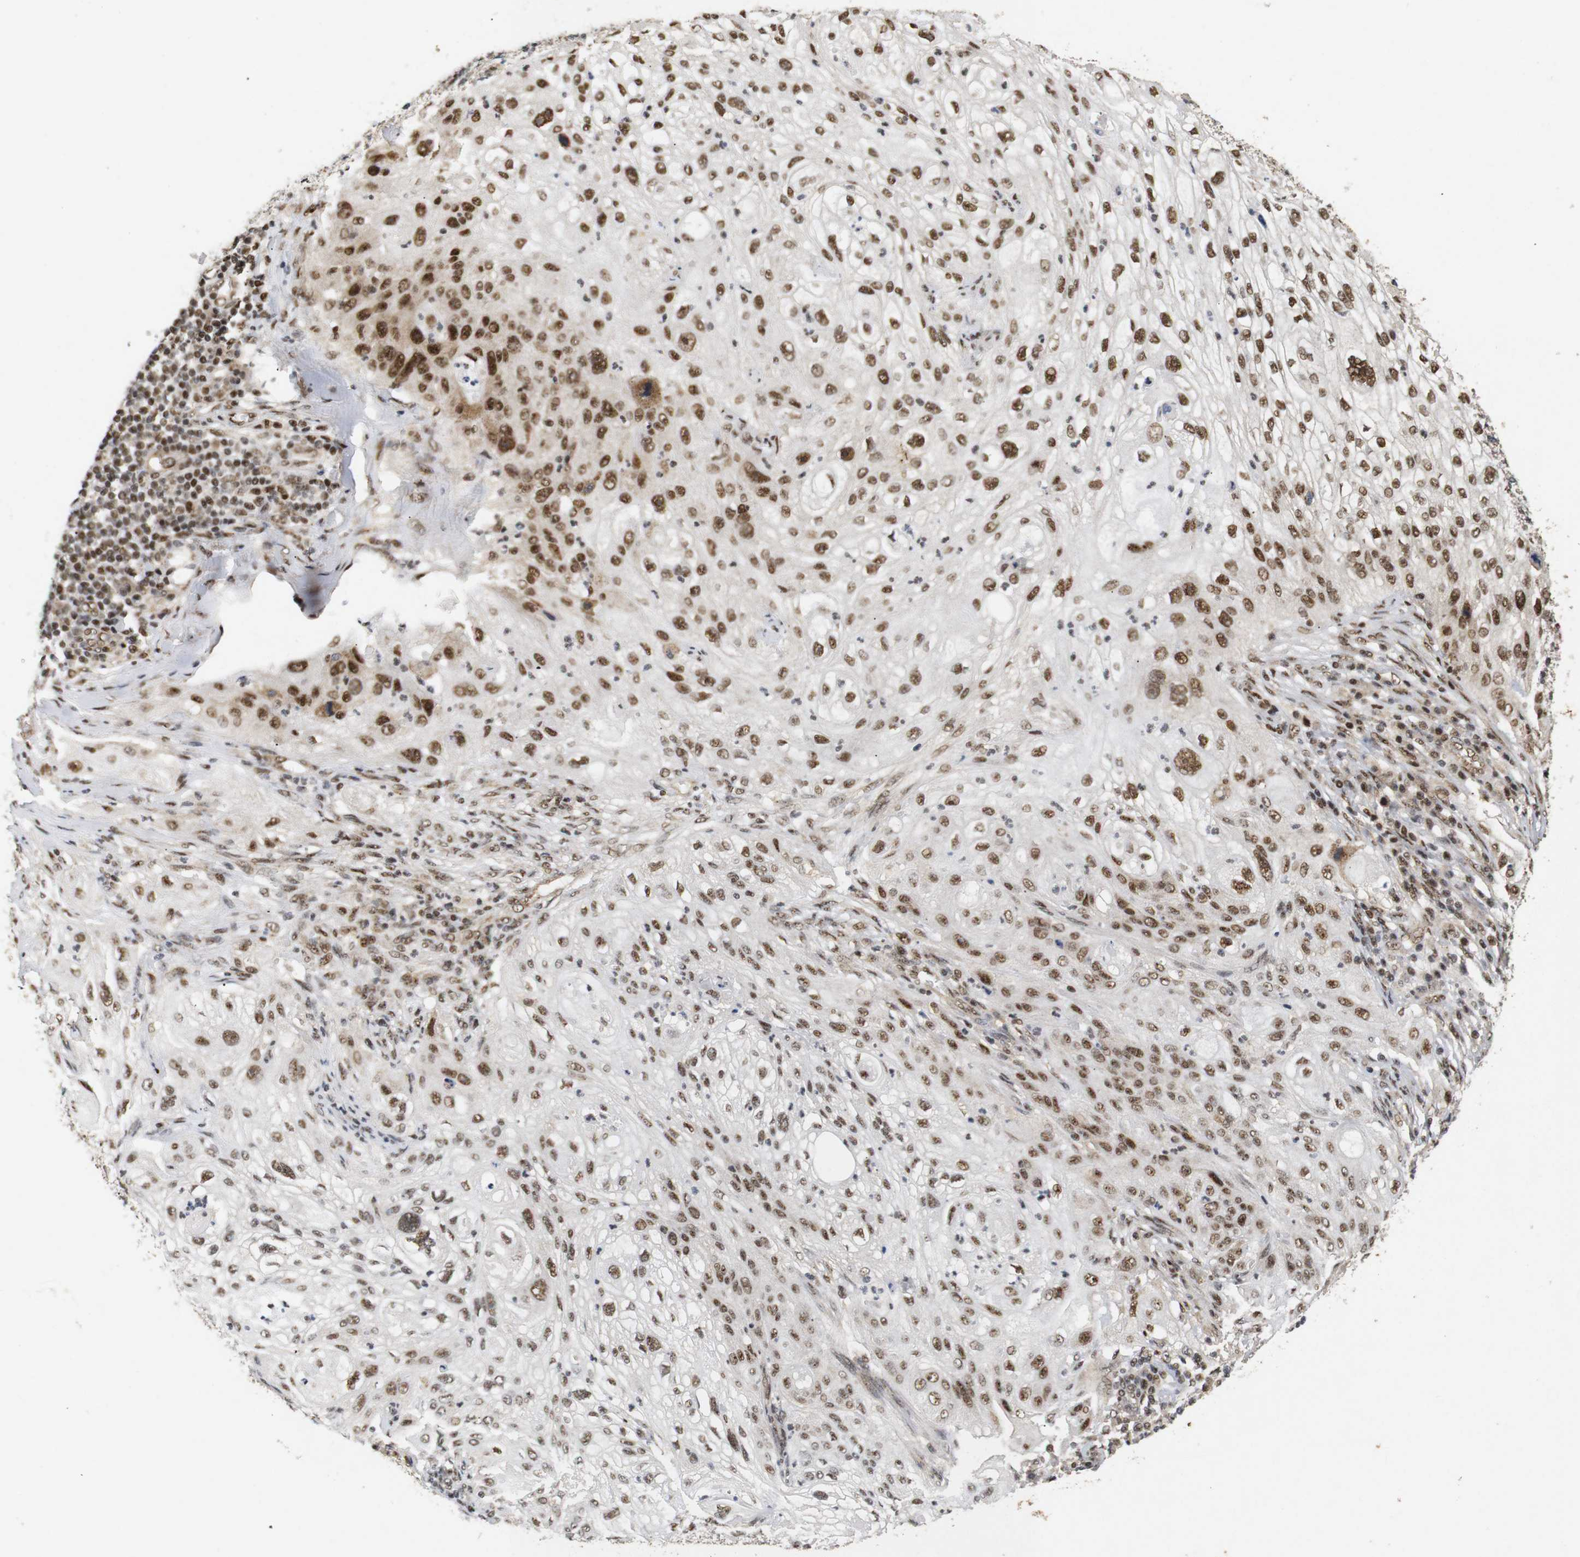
{"staining": {"intensity": "moderate", "quantity": ">75%", "location": "cytoplasmic/membranous,nuclear"}, "tissue": "lung cancer", "cell_type": "Tumor cells", "image_type": "cancer", "snomed": [{"axis": "morphology", "description": "Inflammation, NOS"}, {"axis": "morphology", "description": "Squamous cell carcinoma, NOS"}, {"axis": "topography", "description": "Lymph node"}, {"axis": "topography", "description": "Soft tissue"}, {"axis": "topography", "description": "Lung"}], "caption": "This is an image of IHC staining of squamous cell carcinoma (lung), which shows moderate expression in the cytoplasmic/membranous and nuclear of tumor cells.", "gene": "PYM1", "patient": {"sex": "male", "age": 66}}